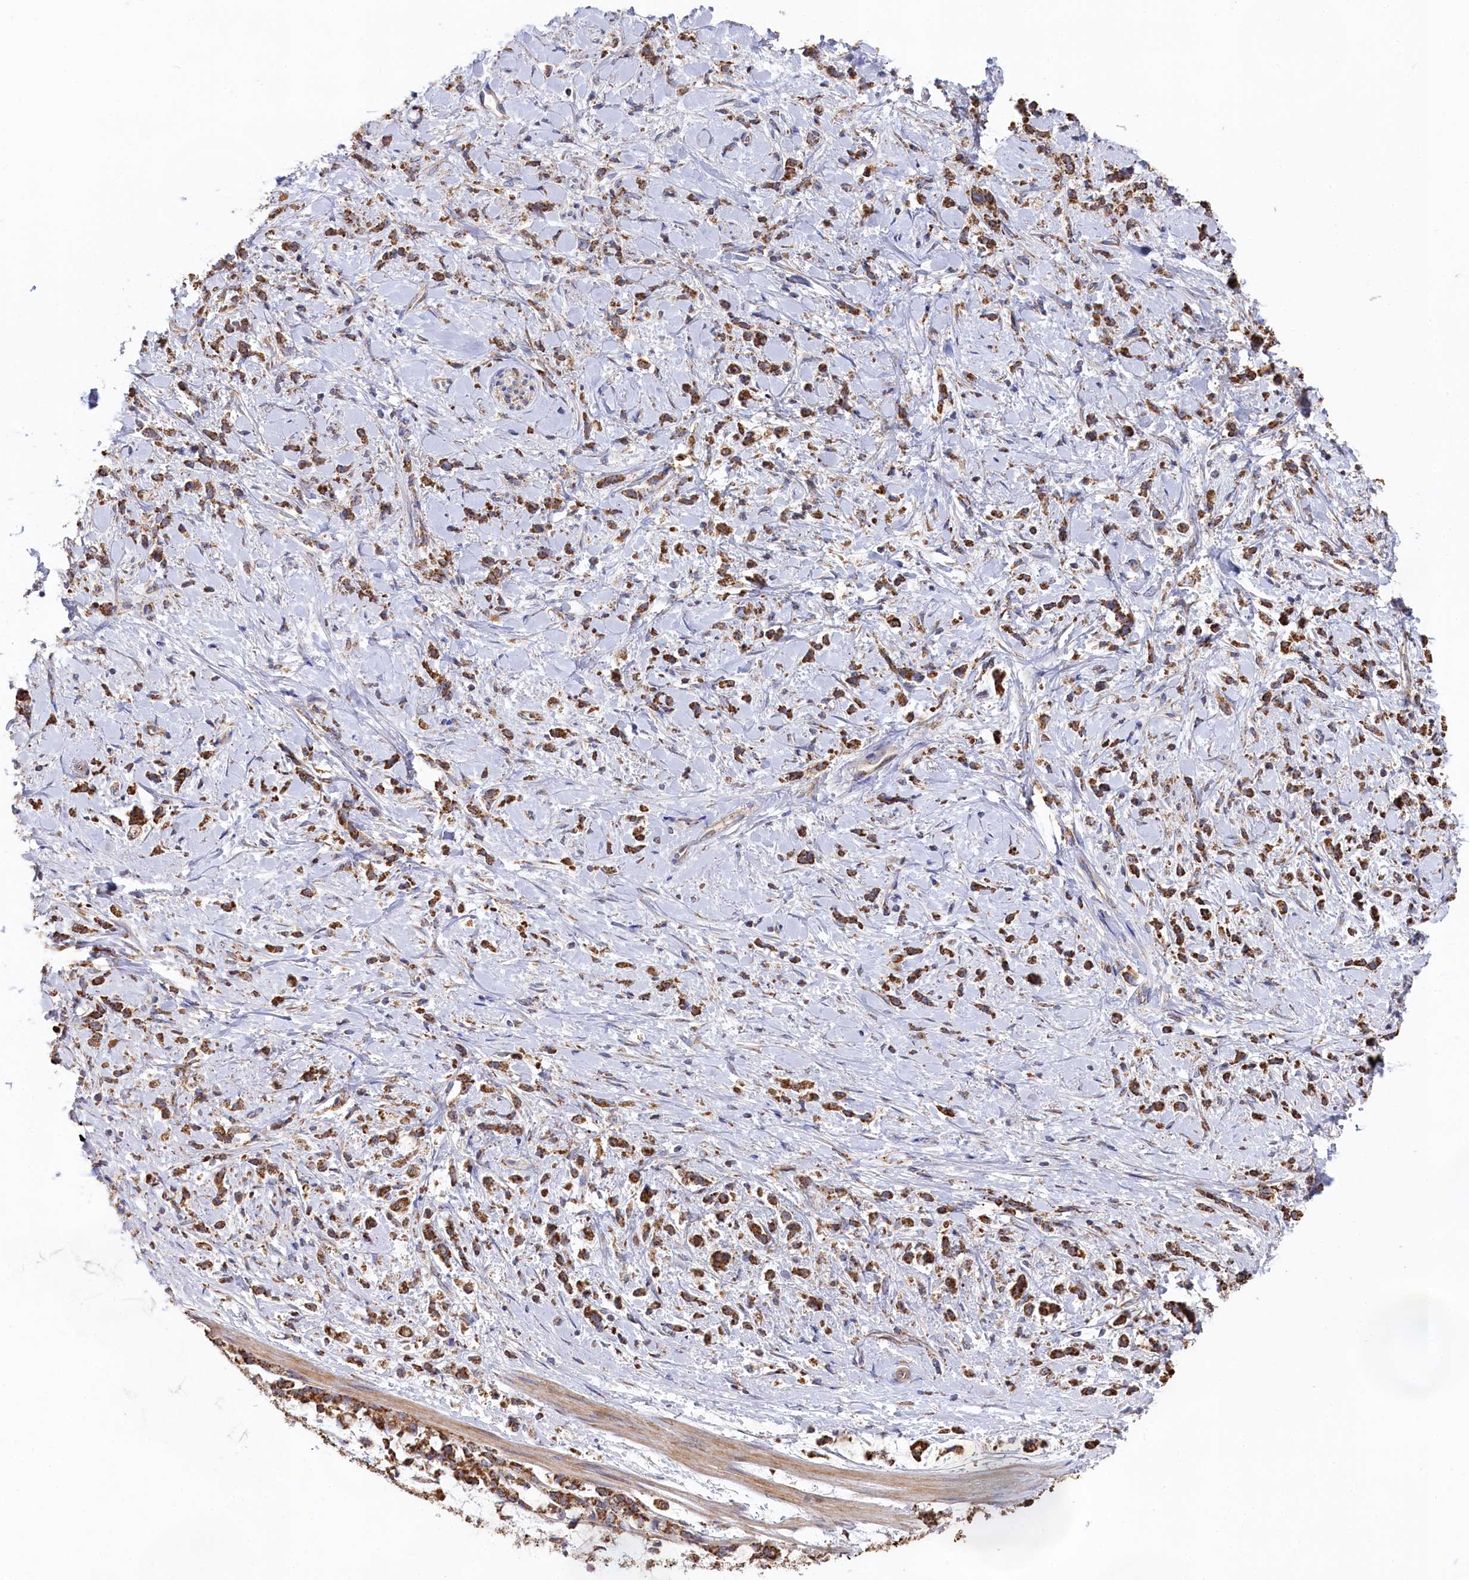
{"staining": {"intensity": "moderate", "quantity": ">75%", "location": "cytoplasmic/membranous"}, "tissue": "stomach cancer", "cell_type": "Tumor cells", "image_type": "cancer", "snomed": [{"axis": "morphology", "description": "Adenocarcinoma, NOS"}, {"axis": "topography", "description": "Stomach"}], "caption": "The photomicrograph reveals staining of stomach adenocarcinoma, revealing moderate cytoplasmic/membranous protein staining (brown color) within tumor cells.", "gene": "HAUS2", "patient": {"sex": "female", "age": 60}}